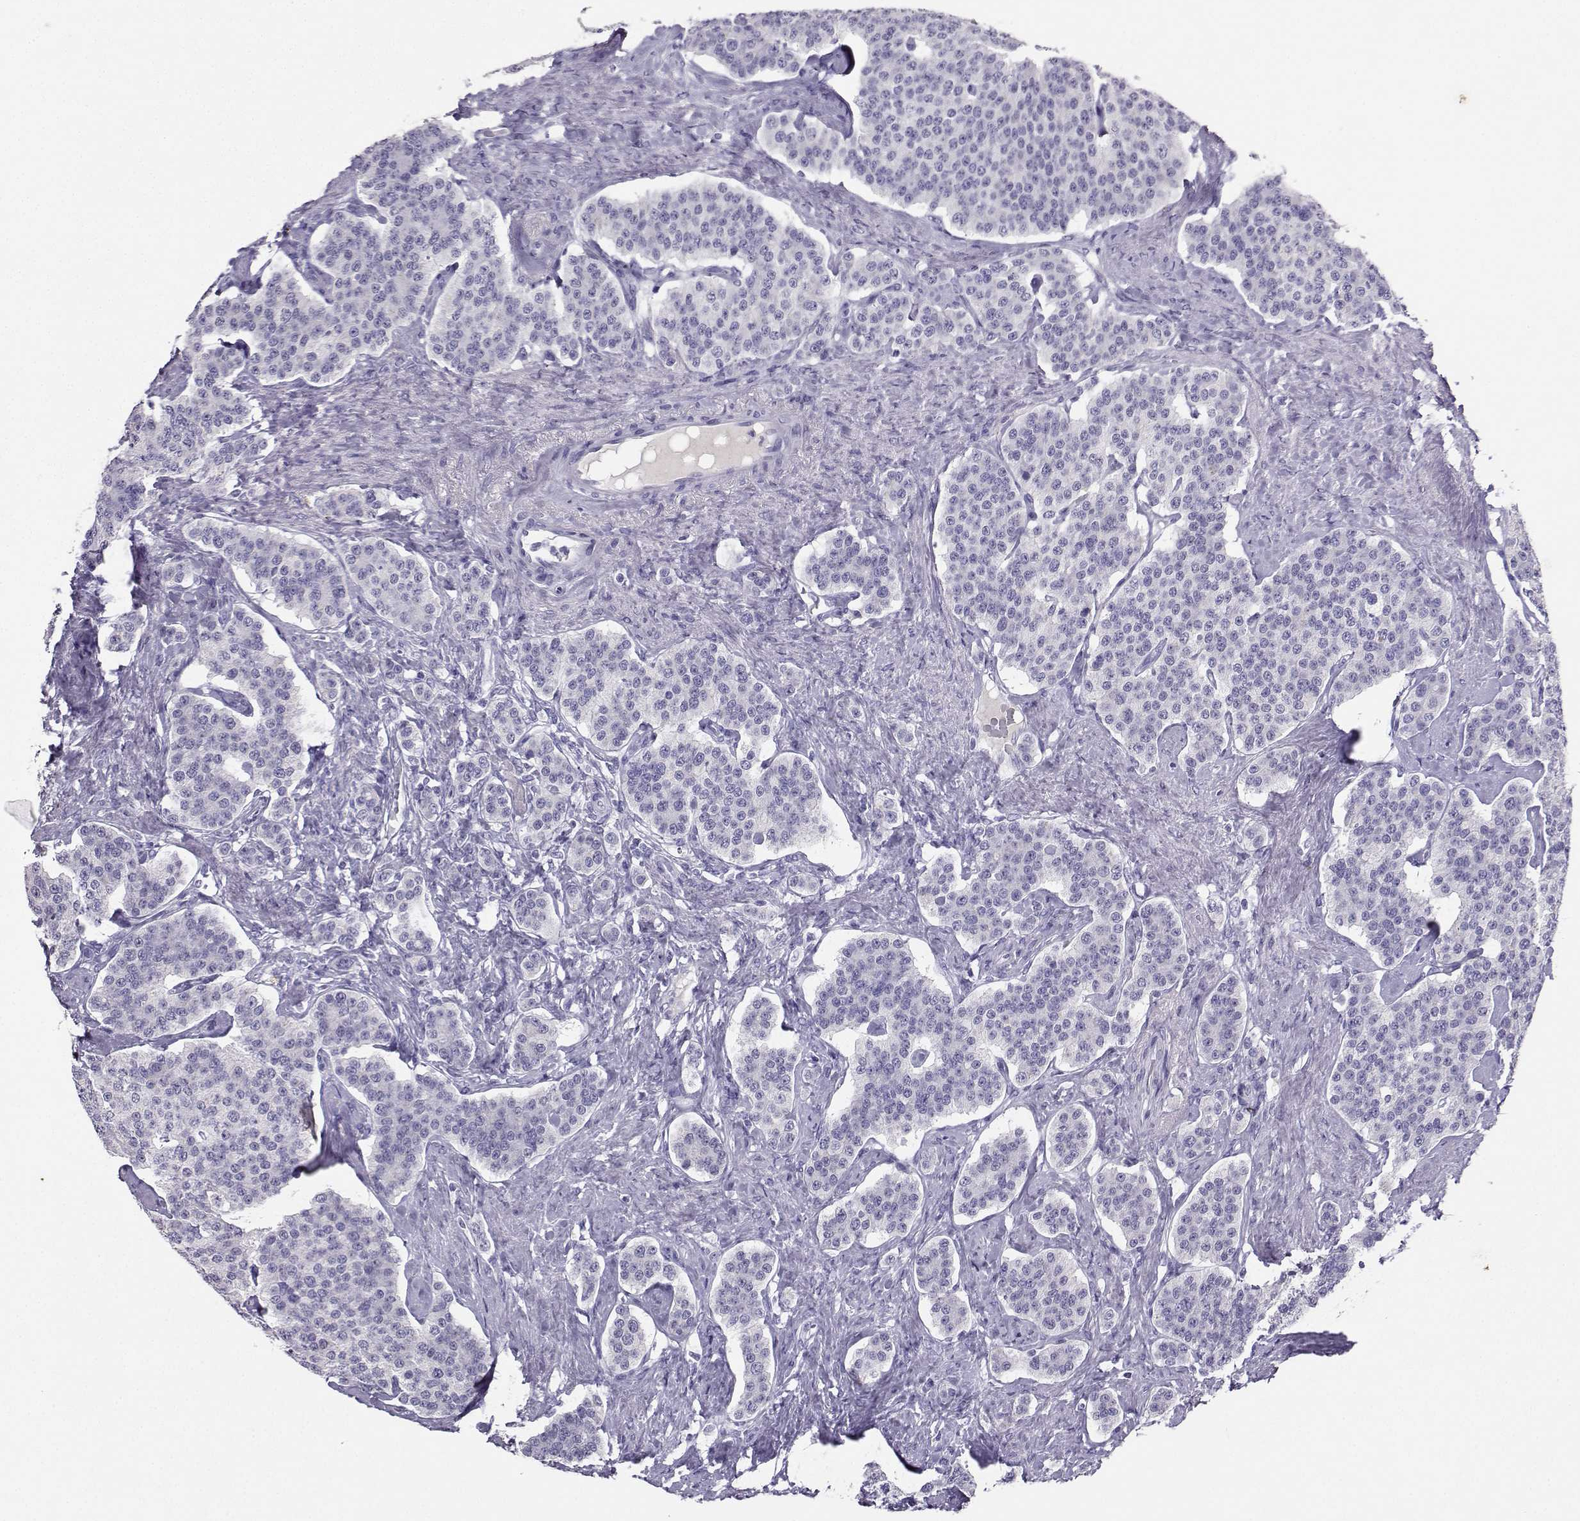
{"staining": {"intensity": "negative", "quantity": "none", "location": "none"}, "tissue": "carcinoid", "cell_type": "Tumor cells", "image_type": "cancer", "snomed": [{"axis": "morphology", "description": "Carcinoid, malignant, NOS"}, {"axis": "topography", "description": "Small intestine"}], "caption": "Protein analysis of carcinoid (malignant) displays no significant staining in tumor cells. The staining is performed using DAB brown chromogen with nuclei counter-stained in using hematoxylin.", "gene": "GRIK4", "patient": {"sex": "female", "age": 58}}